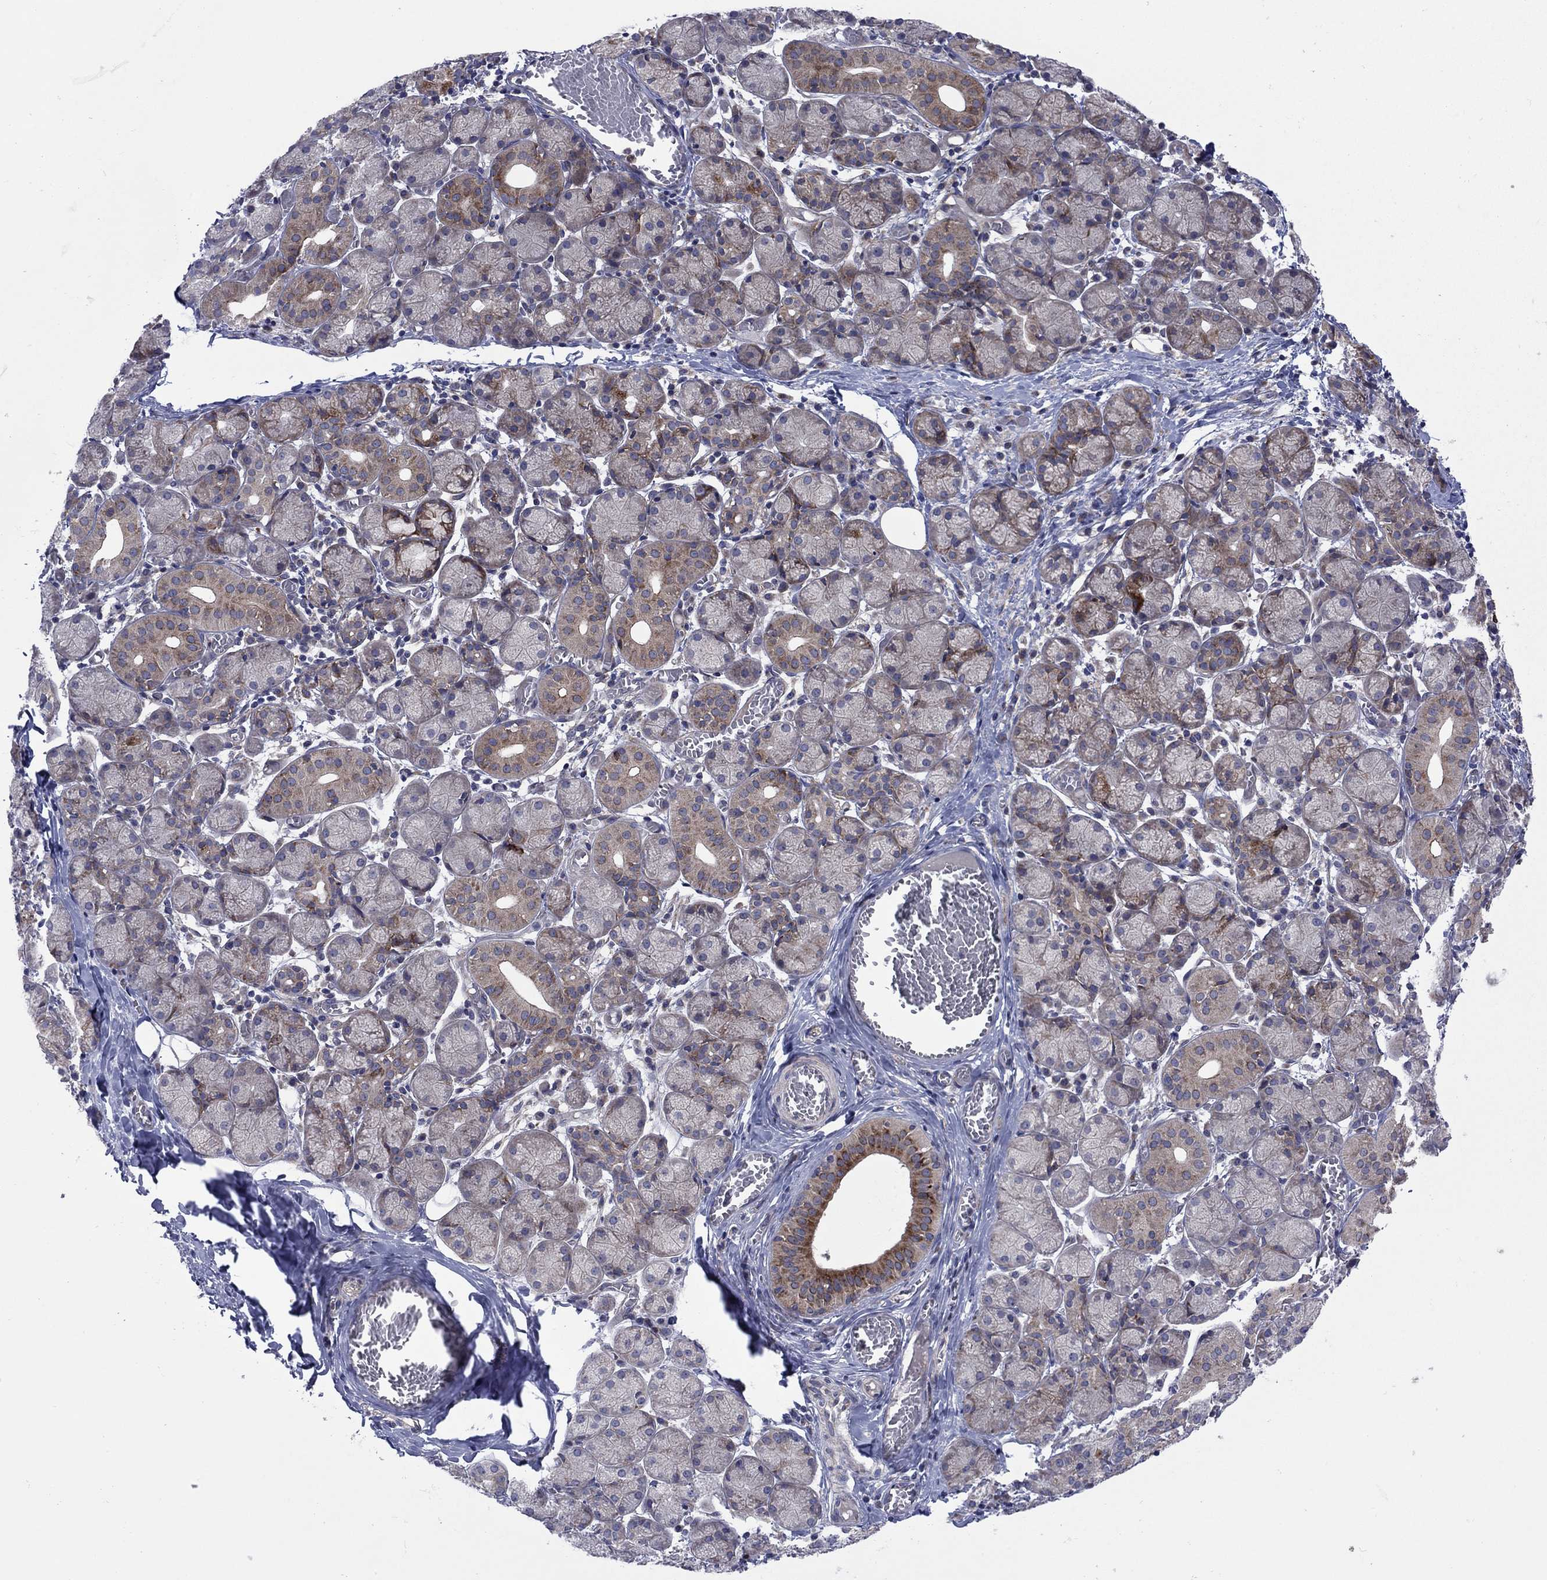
{"staining": {"intensity": "strong", "quantity": "<25%", "location": "cytoplasmic/membranous"}, "tissue": "salivary gland", "cell_type": "Glandular cells", "image_type": "normal", "snomed": [{"axis": "morphology", "description": "Normal tissue, NOS"}, {"axis": "topography", "description": "Salivary gland"}, {"axis": "topography", "description": "Peripheral nerve tissue"}], "caption": "This image displays benign salivary gland stained with immunohistochemistry to label a protein in brown. The cytoplasmic/membranous of glandular cells show strong positivity for the protein. Nuclei are counter-stained blue.", "gene": "GPR155", "patient": {"sex": "female", "age": 24}}